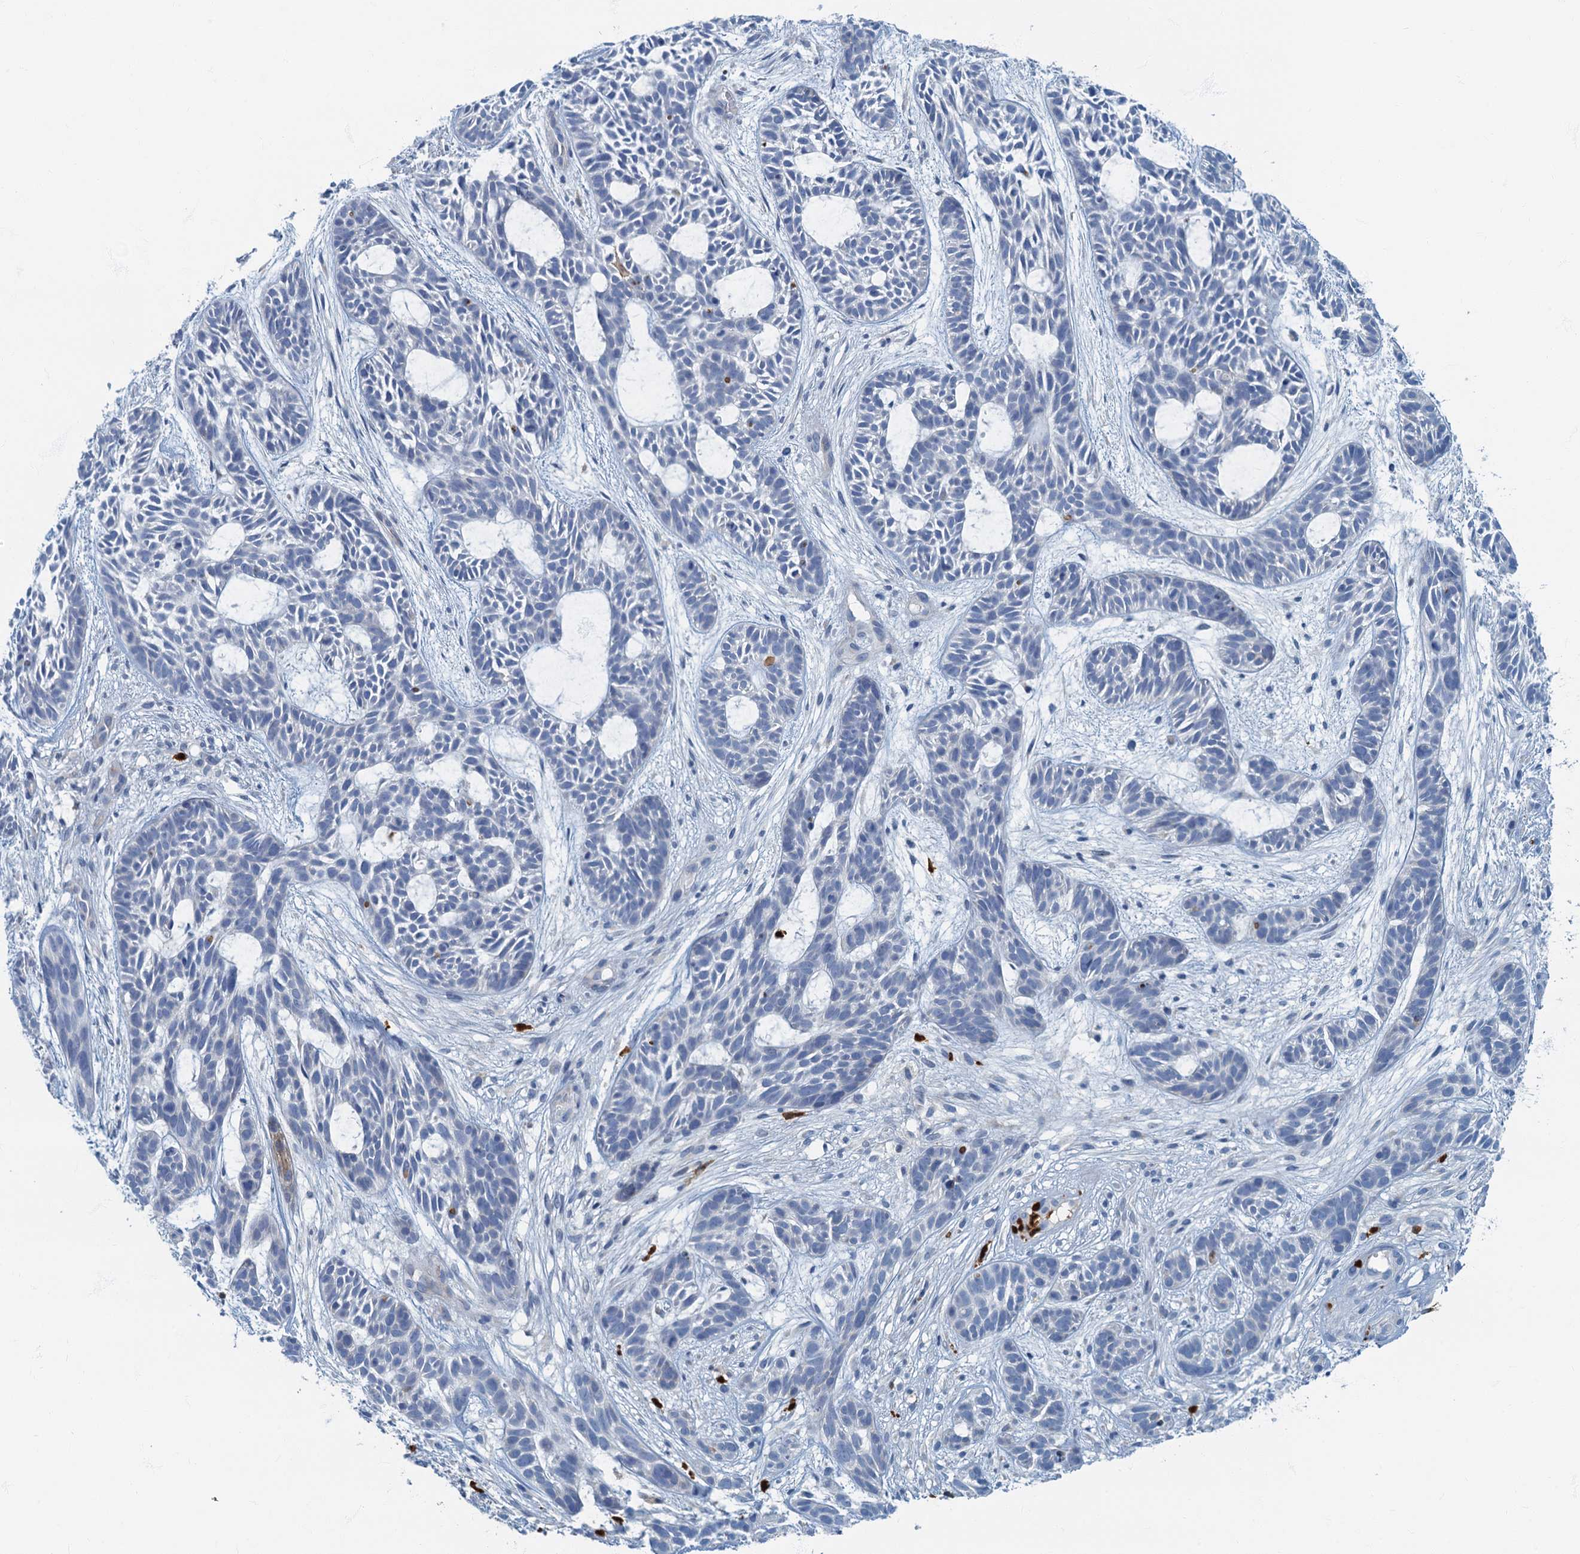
{"staining": {"intensity": "negative", "quantity": "none", "location": "none"}, "tissue": "skin cancer", "cell_type": "Tumor cells", "image_type": "cancer", "snomed": [{"axis": "morphology", "description": "Basal cell carcinoma"}, {"axis": "topography", "description": "Skin"}], "caption": "High magnification brightfield microscopy of skin basal cell carcinoma stained with DAB (3,3'-diaminobenzidine) (brown) and counterstained with hematoxylin (blue): tumor cells show no significant positivity. (DAB immunohistochemistry (IHC), high magnification).", "gene": "ANKDD1A", "patient": {"sex": "male", "age": 89}}